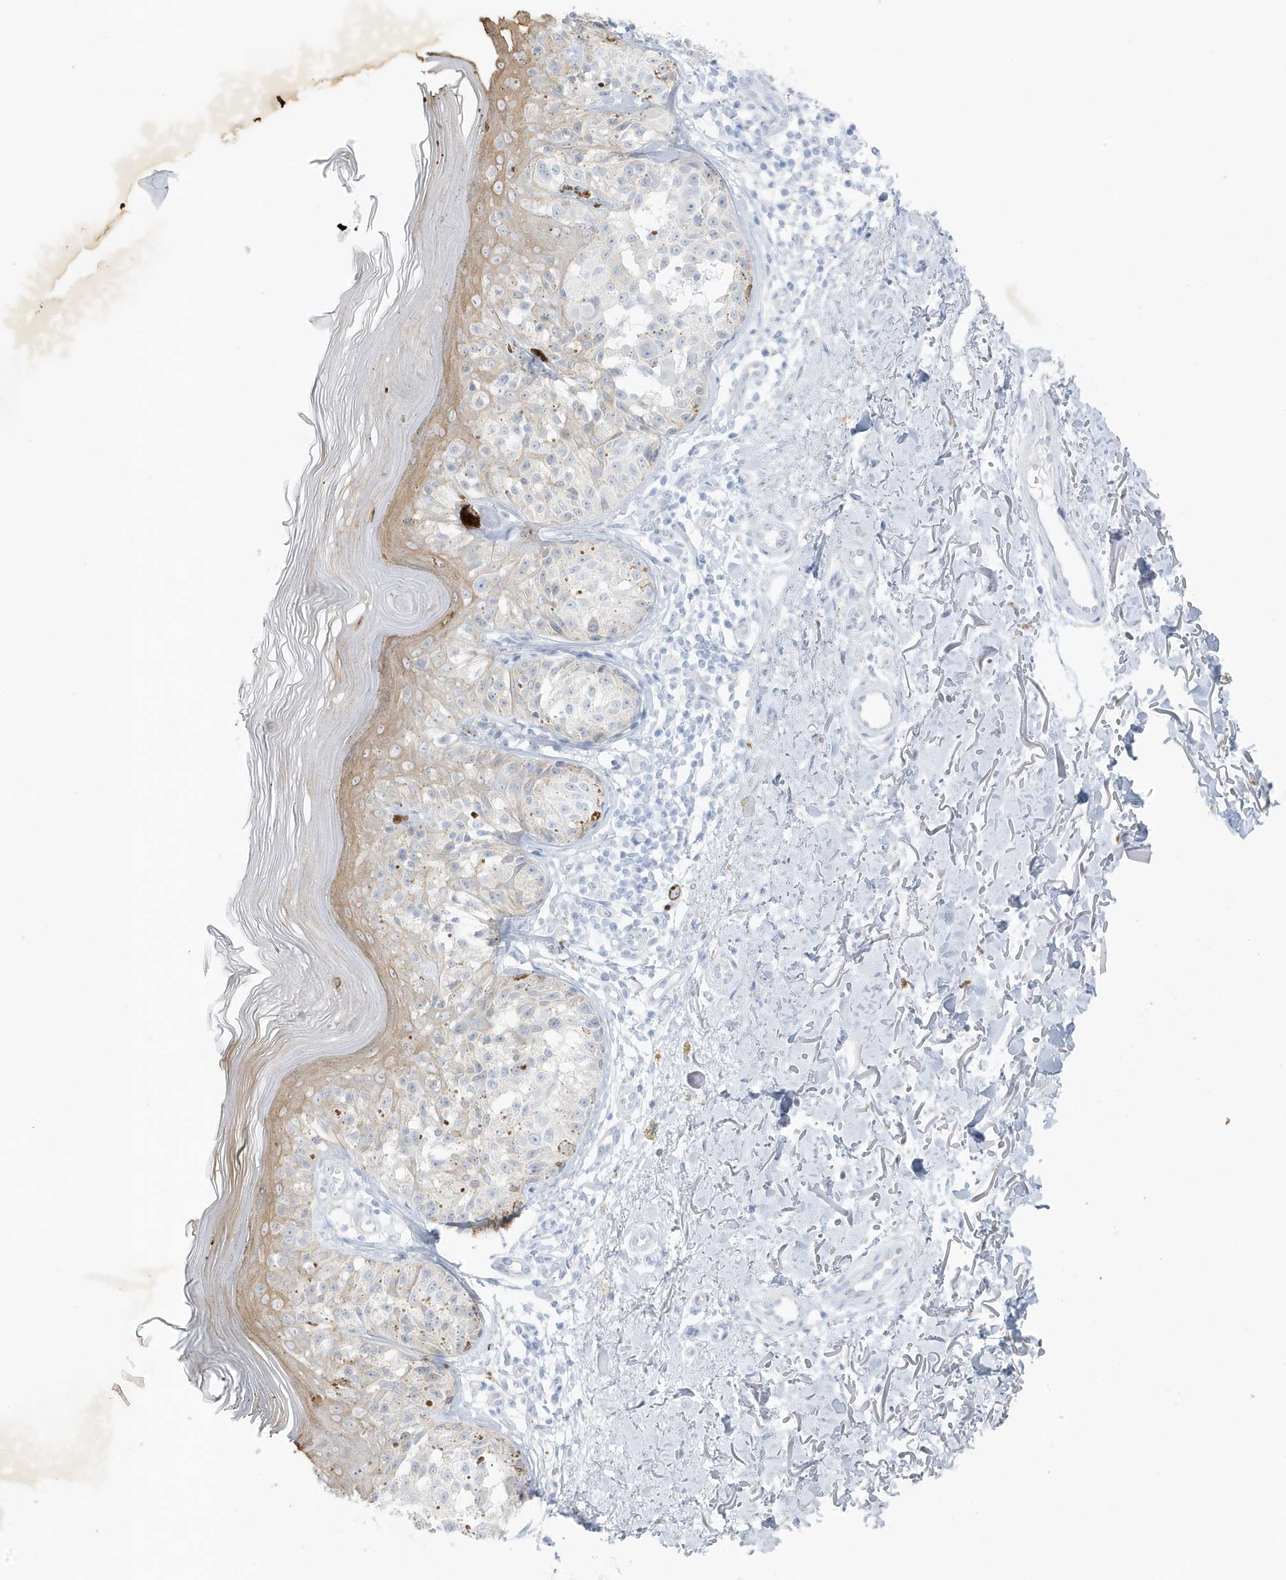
{"staining": {"intensity": "negative", "quantity": "none", "location": "none"}, "tissue": "melanoma", "cell_type": "Tumor cells", "image_type": "cancer", "snomed": [{"axis": "morphology", "description": "Malignant melanoma, NOS"}, {"axis": "topography", "description": "Skin"}], "caption": "Immunohistochemistry (IHC) histopathology image of neoplastic tissue: human malignant melanoma stained with DAB (3,3'-diaminobenzidine) reveals no significant protein staining in tumor cells.", "gene": "ZFP64", "patient": {"sex": "female", "age": 50}}